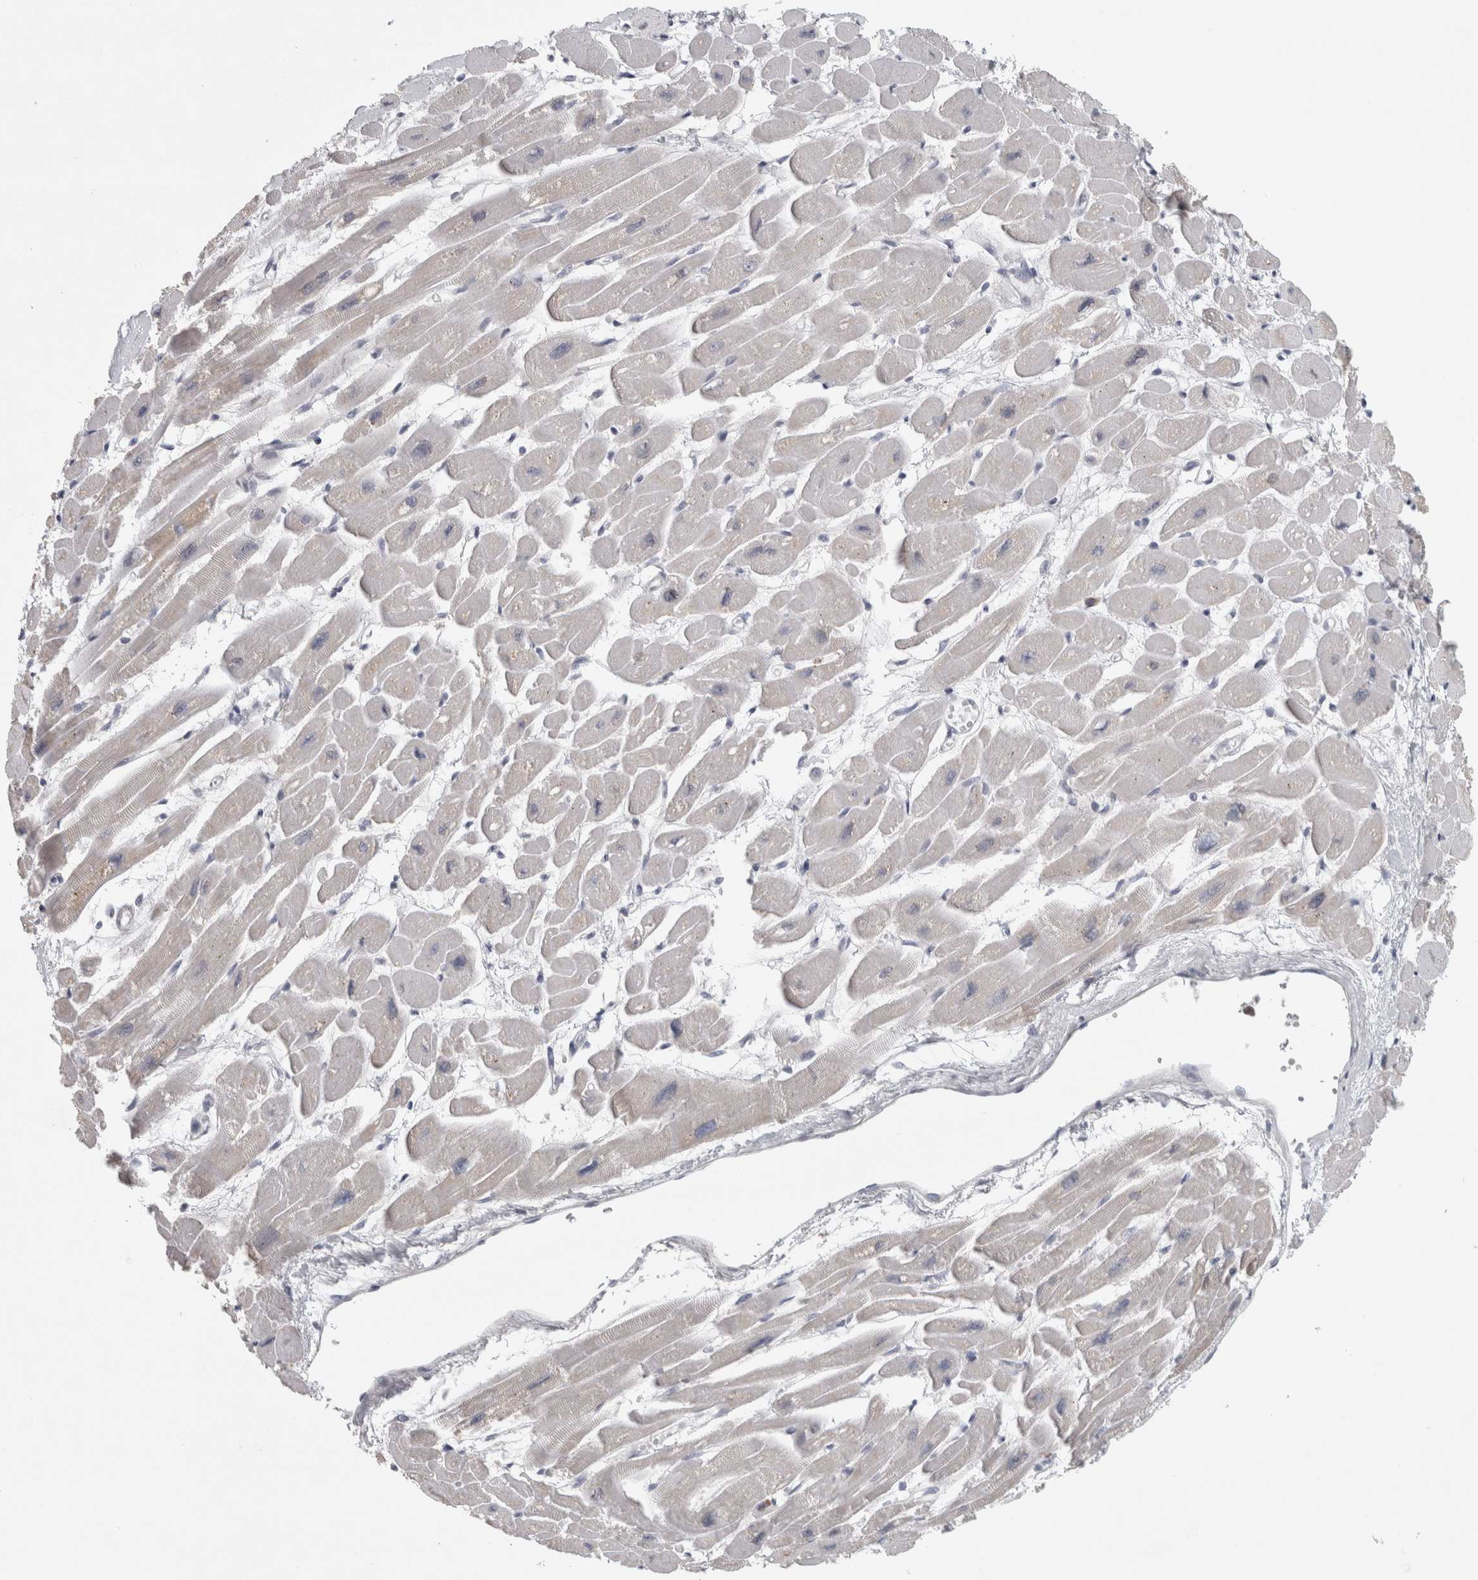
{"staining": {"intensity": "negative", "quantity": "none", "location": "none"}, "tissue": "heart muscle", "cell_type": "Cardiomyocytes", "image_type": "normal", "snomed": [{"axis": "morphology", "description": "Normal tissue, NOS"}, {"axis": "topography", "description": "Heart"}], "caption": "This is an immunohistochemistry micrograph of unremarkable human heart muscle. There is no expression in cardiomyocytes.", "gene": "PTPRN2", "patient": {"sex": "female", "age": 54}}